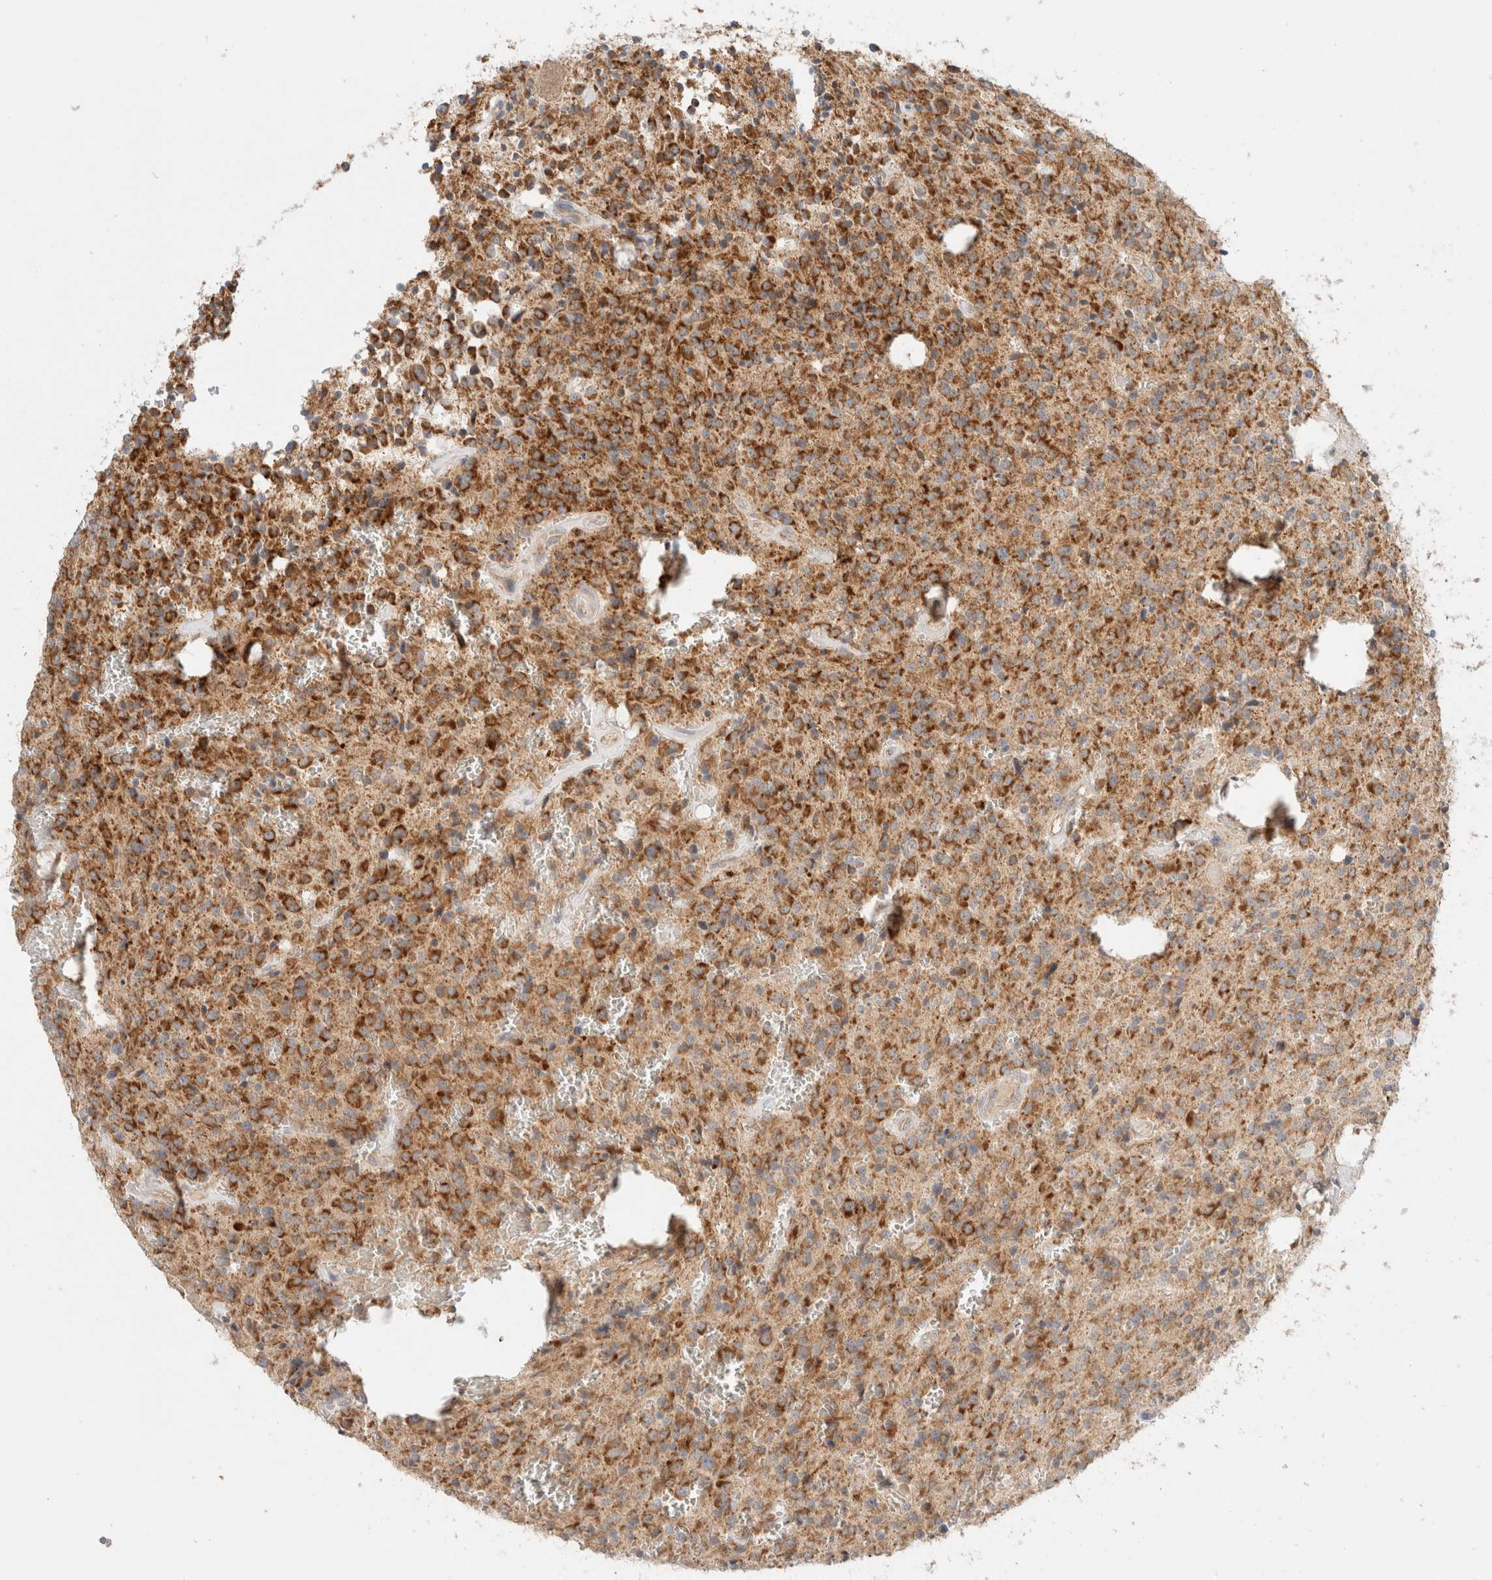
{"staining": {"intensity": "moderate", "quantity": ">75%", "location": "cytoplasmic/membranous"}, "tissue": "glioma", "cell_type": "Tumor cells", "image_type": "cancer", "snomed": [{"axis": "morphology", "description": "Glioma, malignant, Low grade"}, {"axis": "topography", "description": "Brain"}], "caption": "Low-grade glioma (malignant) stained for a protein demonstrates moderate cytoplasmic/membranous positivity in tumor cells.", "gene": "MRM3", "patient": {"sex": "male", "age": 58}}